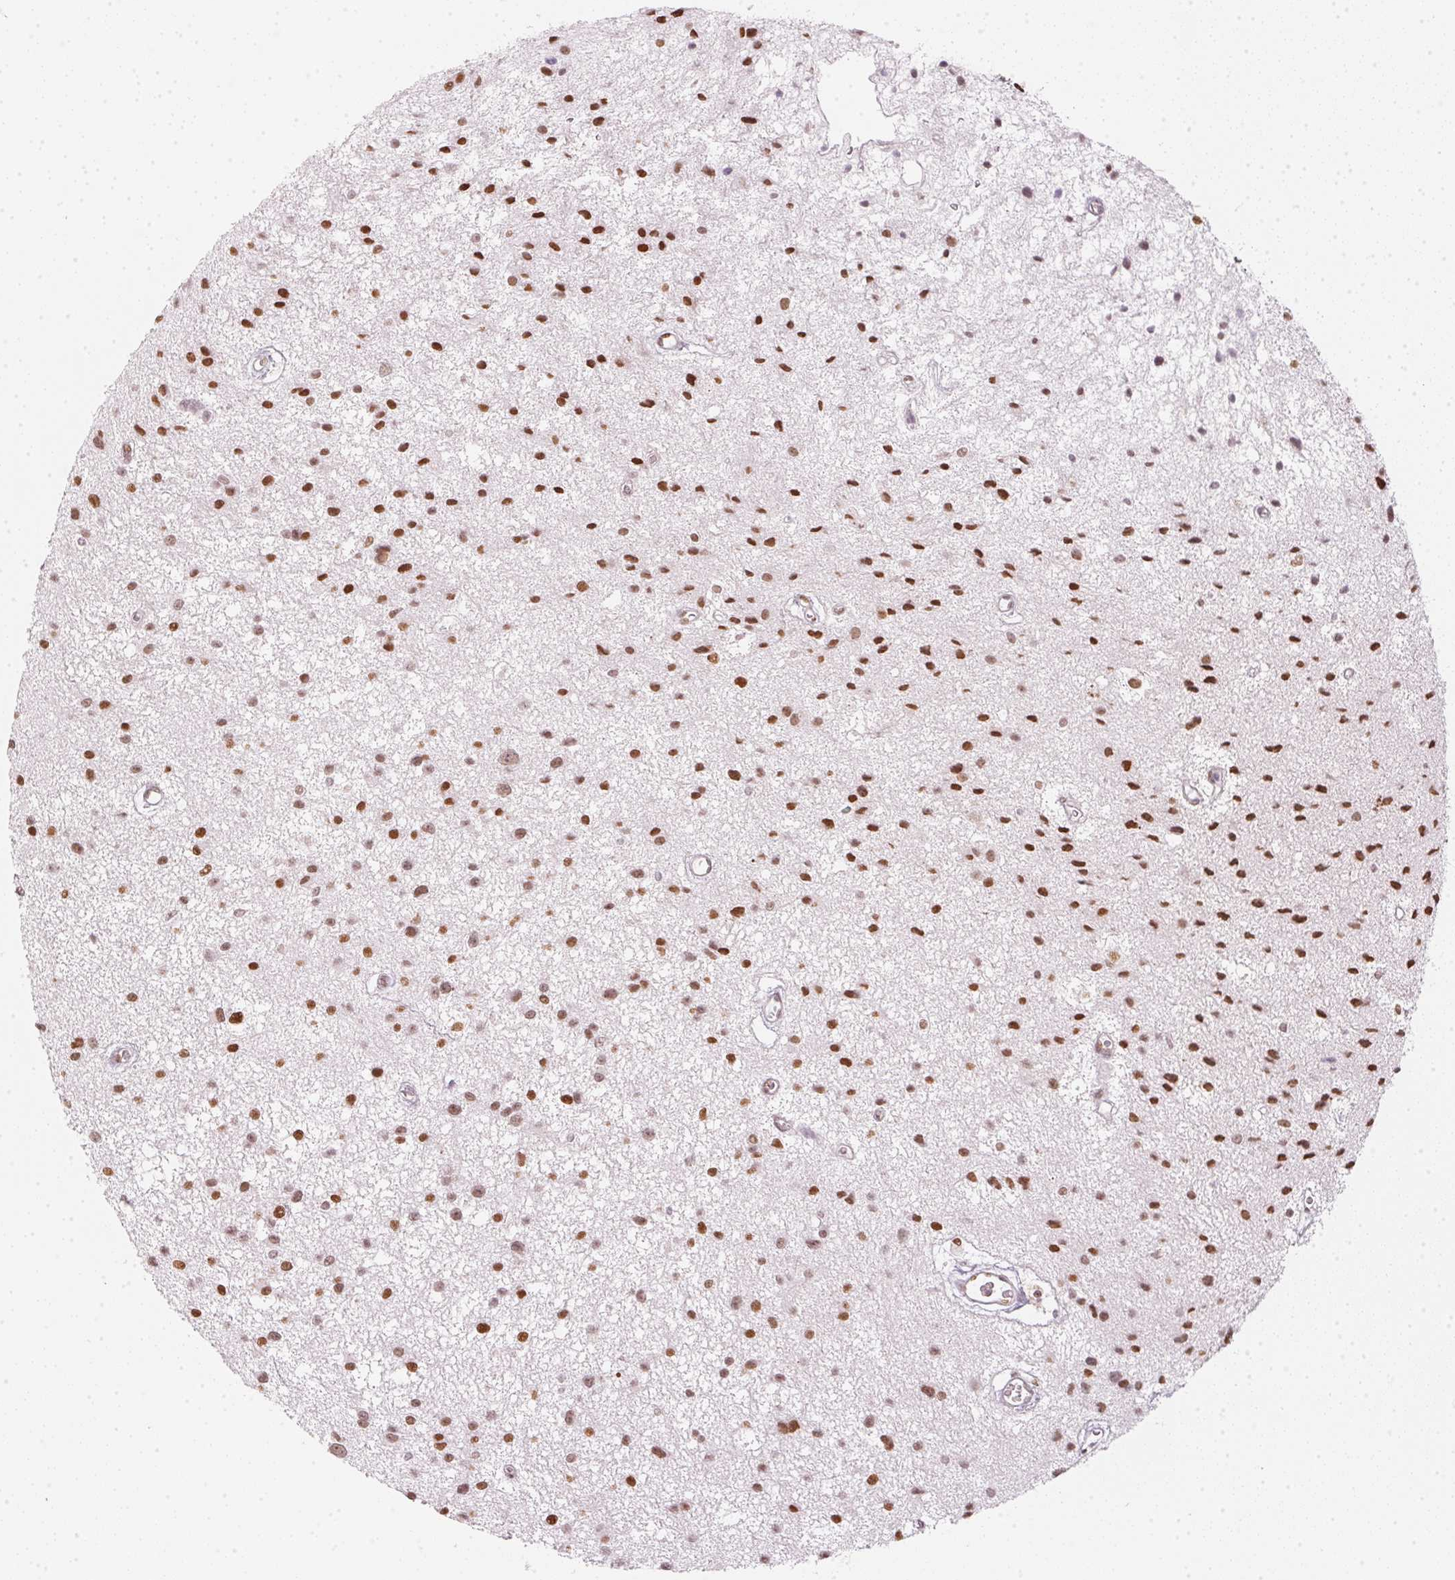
{"staining": {"intensity": "moderate", "quantity": ">75%", "location": "nuclear"}, "tissue": "glioma", "cell_type": "Tumor cells", "image_type": "cancer", "snomed": [{"axis": "morphology", "description": "Glioma, malignant, Low grade"}, {"axis": "topography", "description": "Brain"}], "caption": "DAB immunohistochemical staining of human low-grade glioma (malignant) demonstrates moderate nuclear protein expression in approximately >75% of tumor cells. (DAB (3,3'-diaminobenzidine) = brown stain, brightfield microscopy at high magnification).", "gene": "KAT6A", "patient": {"sex": "male", "age": 43}}